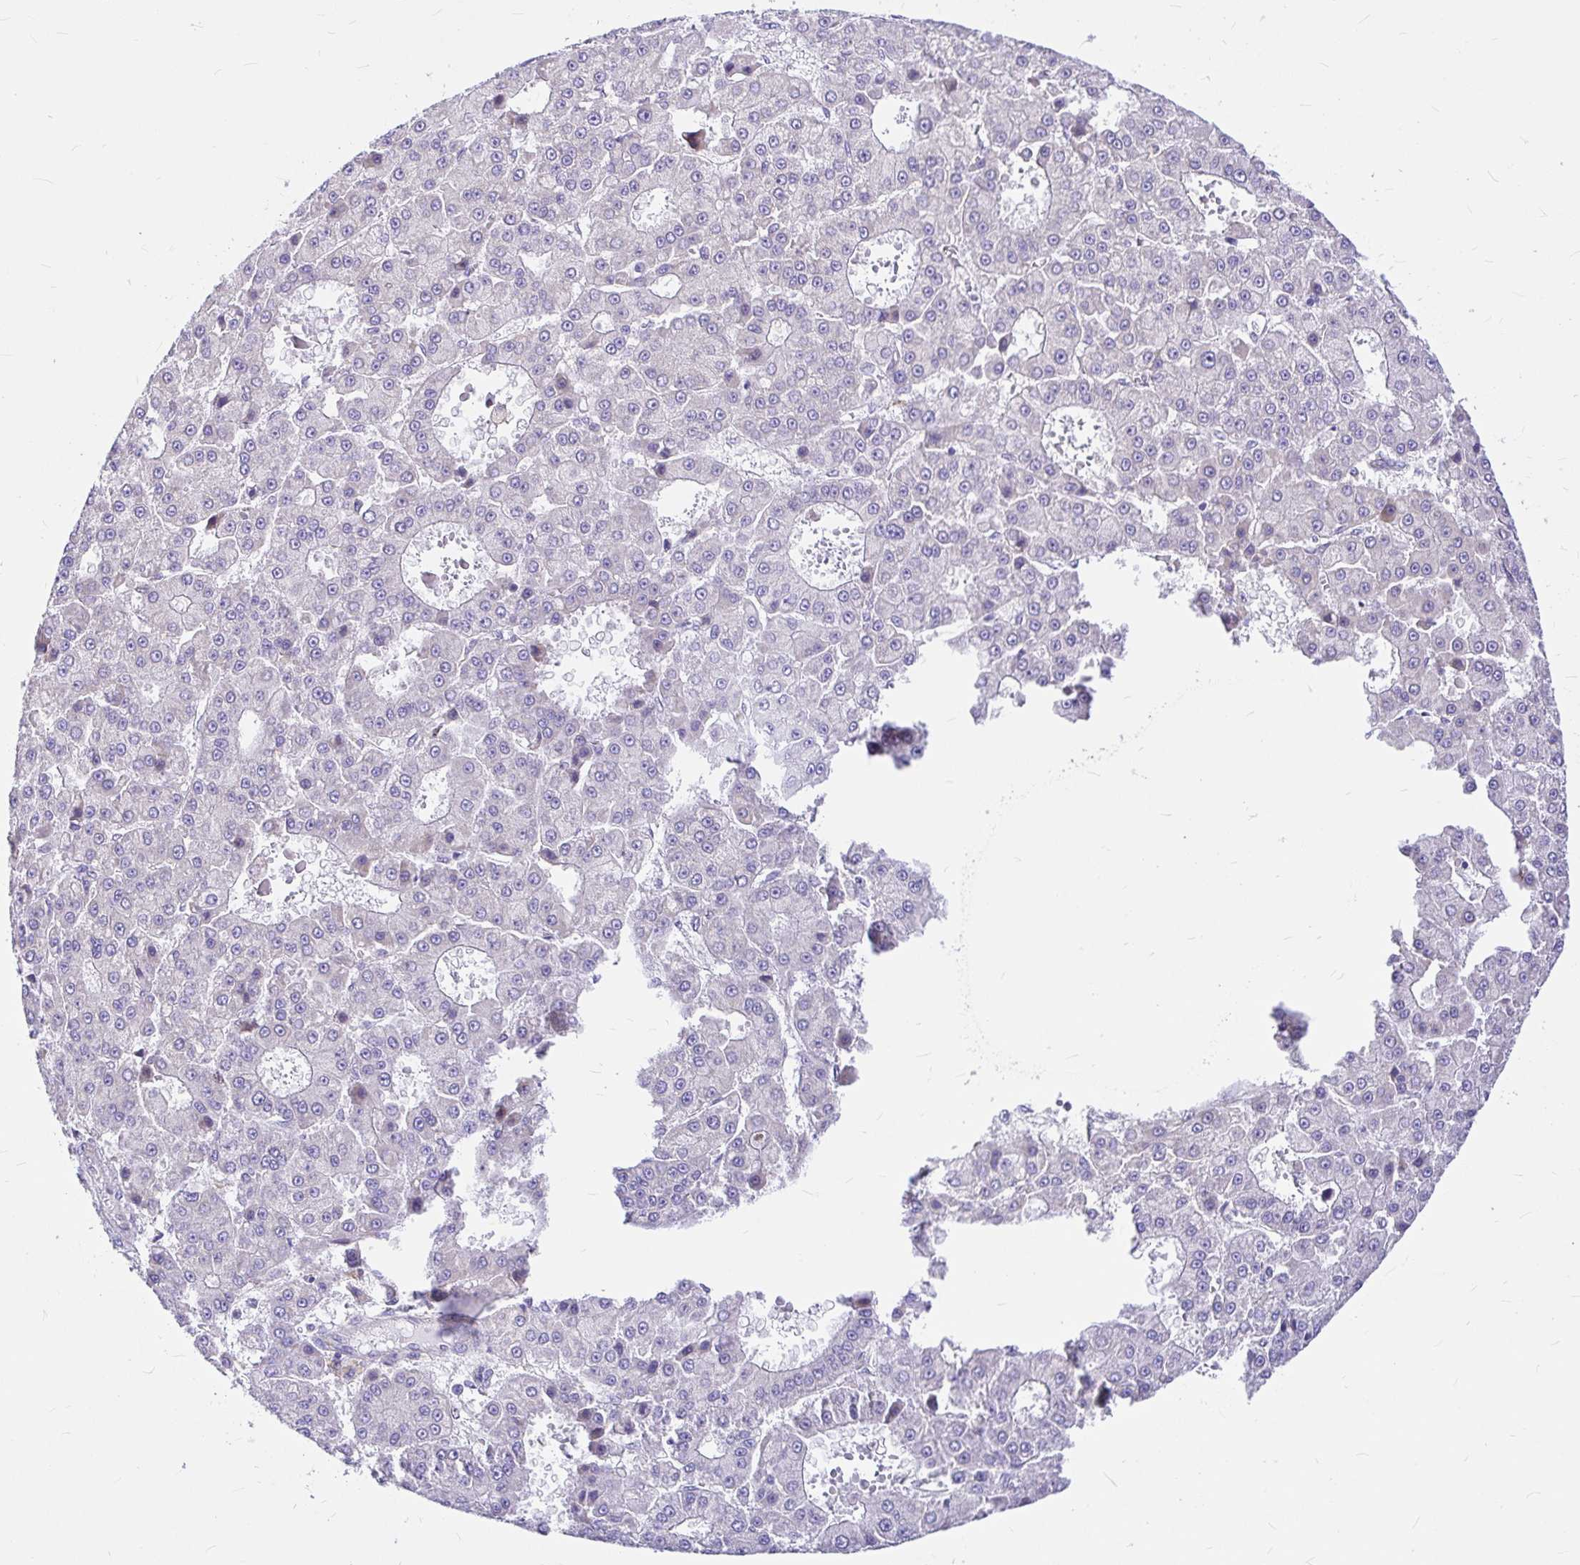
{"staining": {"intensity": "negative", "quantity": "none", "location": "none"}, "tissue": "liver cancer", "cell_type": "Tumor cells", "image_type": "cancer", "snomed": [{"axis": "morphology", "description": "Carcinoma, Hepatocellular, NOS"}, {"axis": "topography", "description": "Liver"}], "caption": "Immunohistochemical staining of liver cancer shows no significant expression in tumor cells.", "gene": "GABBR2", "patient": {"sex": "male", "age": 70}}